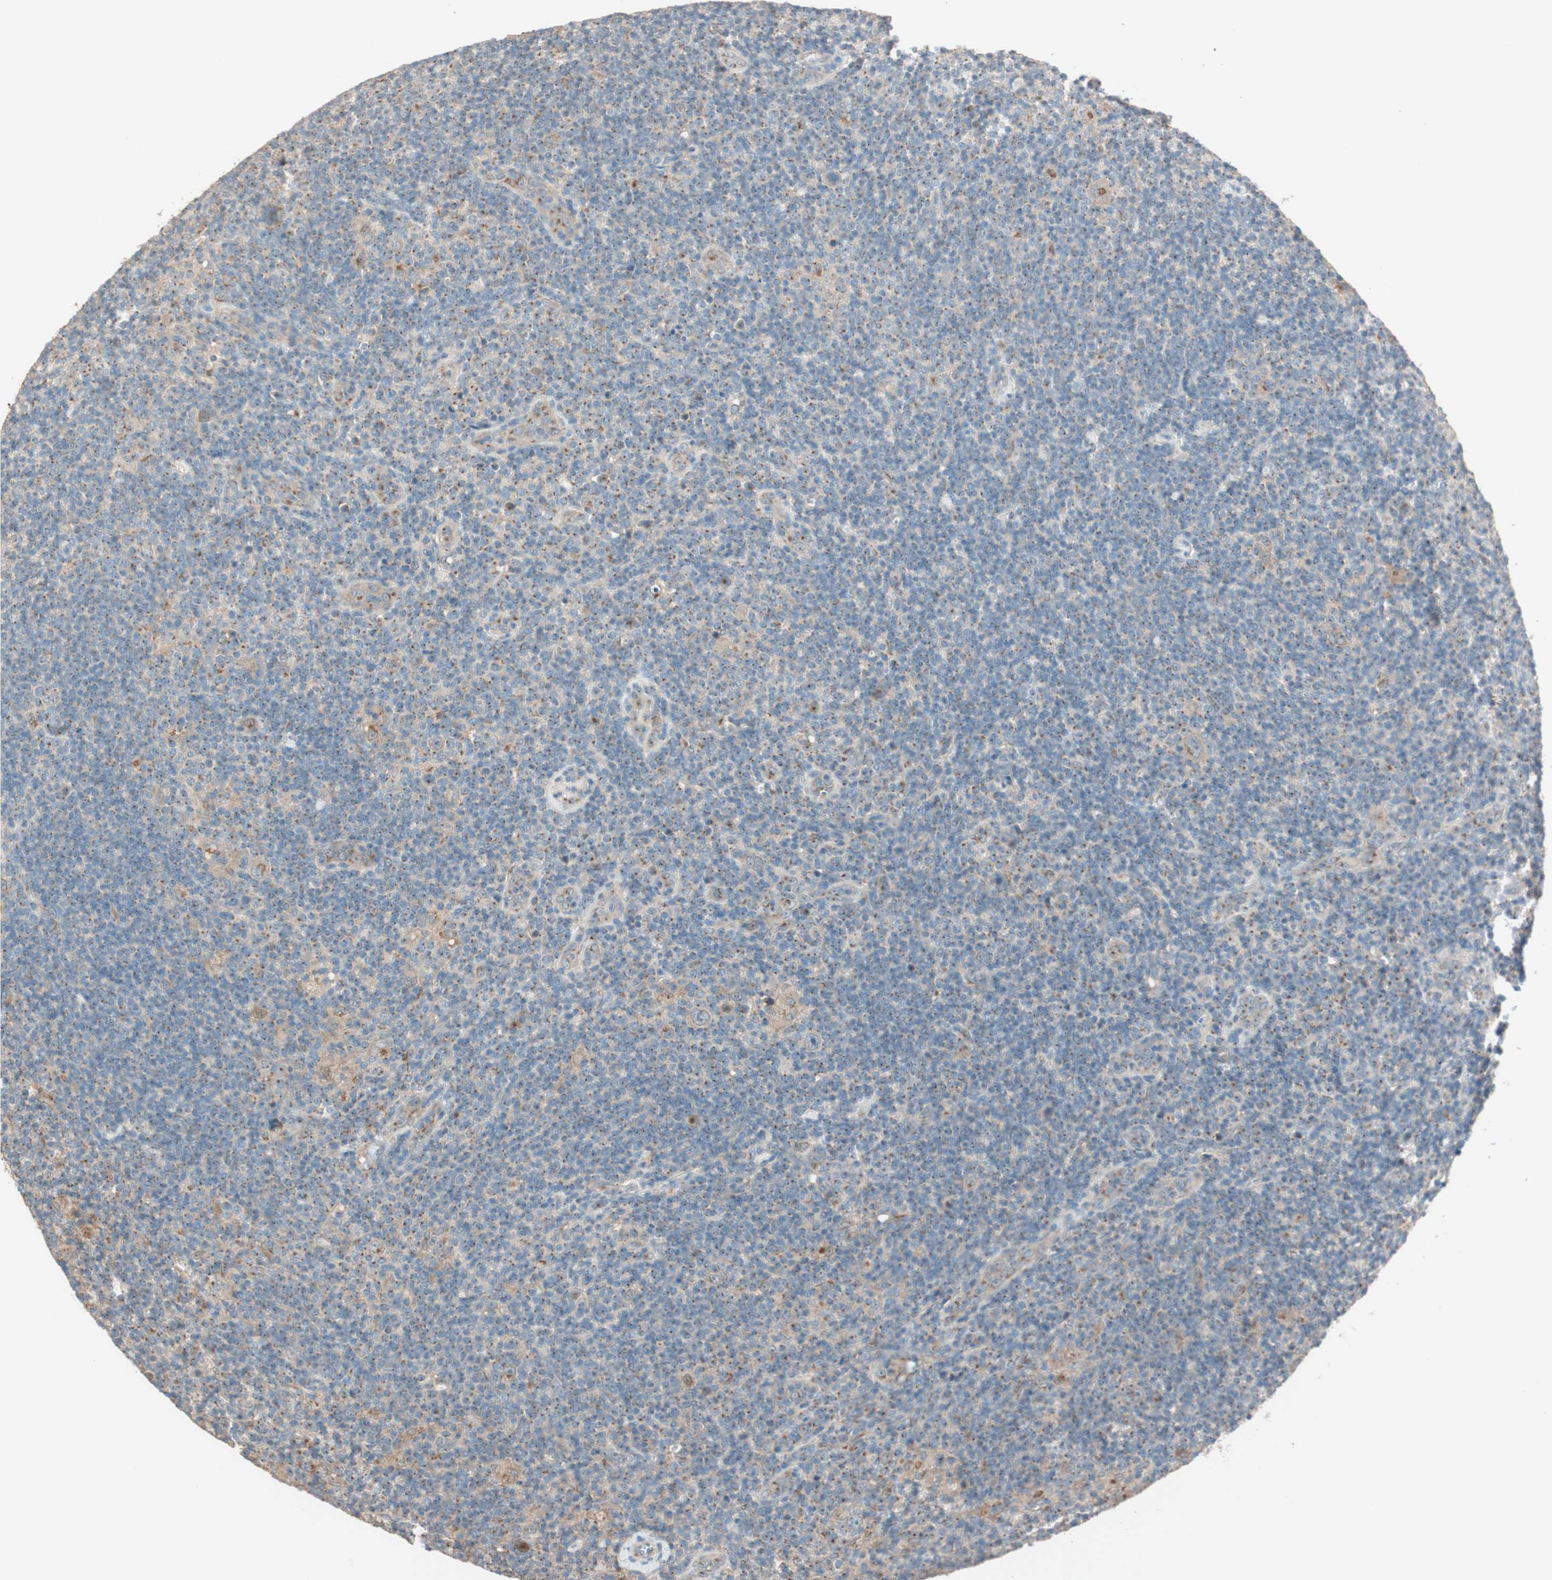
{"staining": {"intensity": "moderate", "quantity": "25%-75%", "location": "cytoplasmic/membranous"}, "tissue": "lymphoma", "cell_type": "Tumor cells", "image_type": "cancer", "snomed": [{"axis": "morphology", "description": "Hodgkin's disease, NOS"}, {"axis": "topography", "description": "Lymph node"}], "caption": "Immunohistochemical staining of human Hodgkin's disease displays medium levels of moderate cytoplasmic/membranous protein positivity in approximately 25%-75% of tumor cells. (DAB IHC with brightfield microscopy, high magnification).", "gene": "SEC16A", "patient": {"sex": "female", "age": 57}}